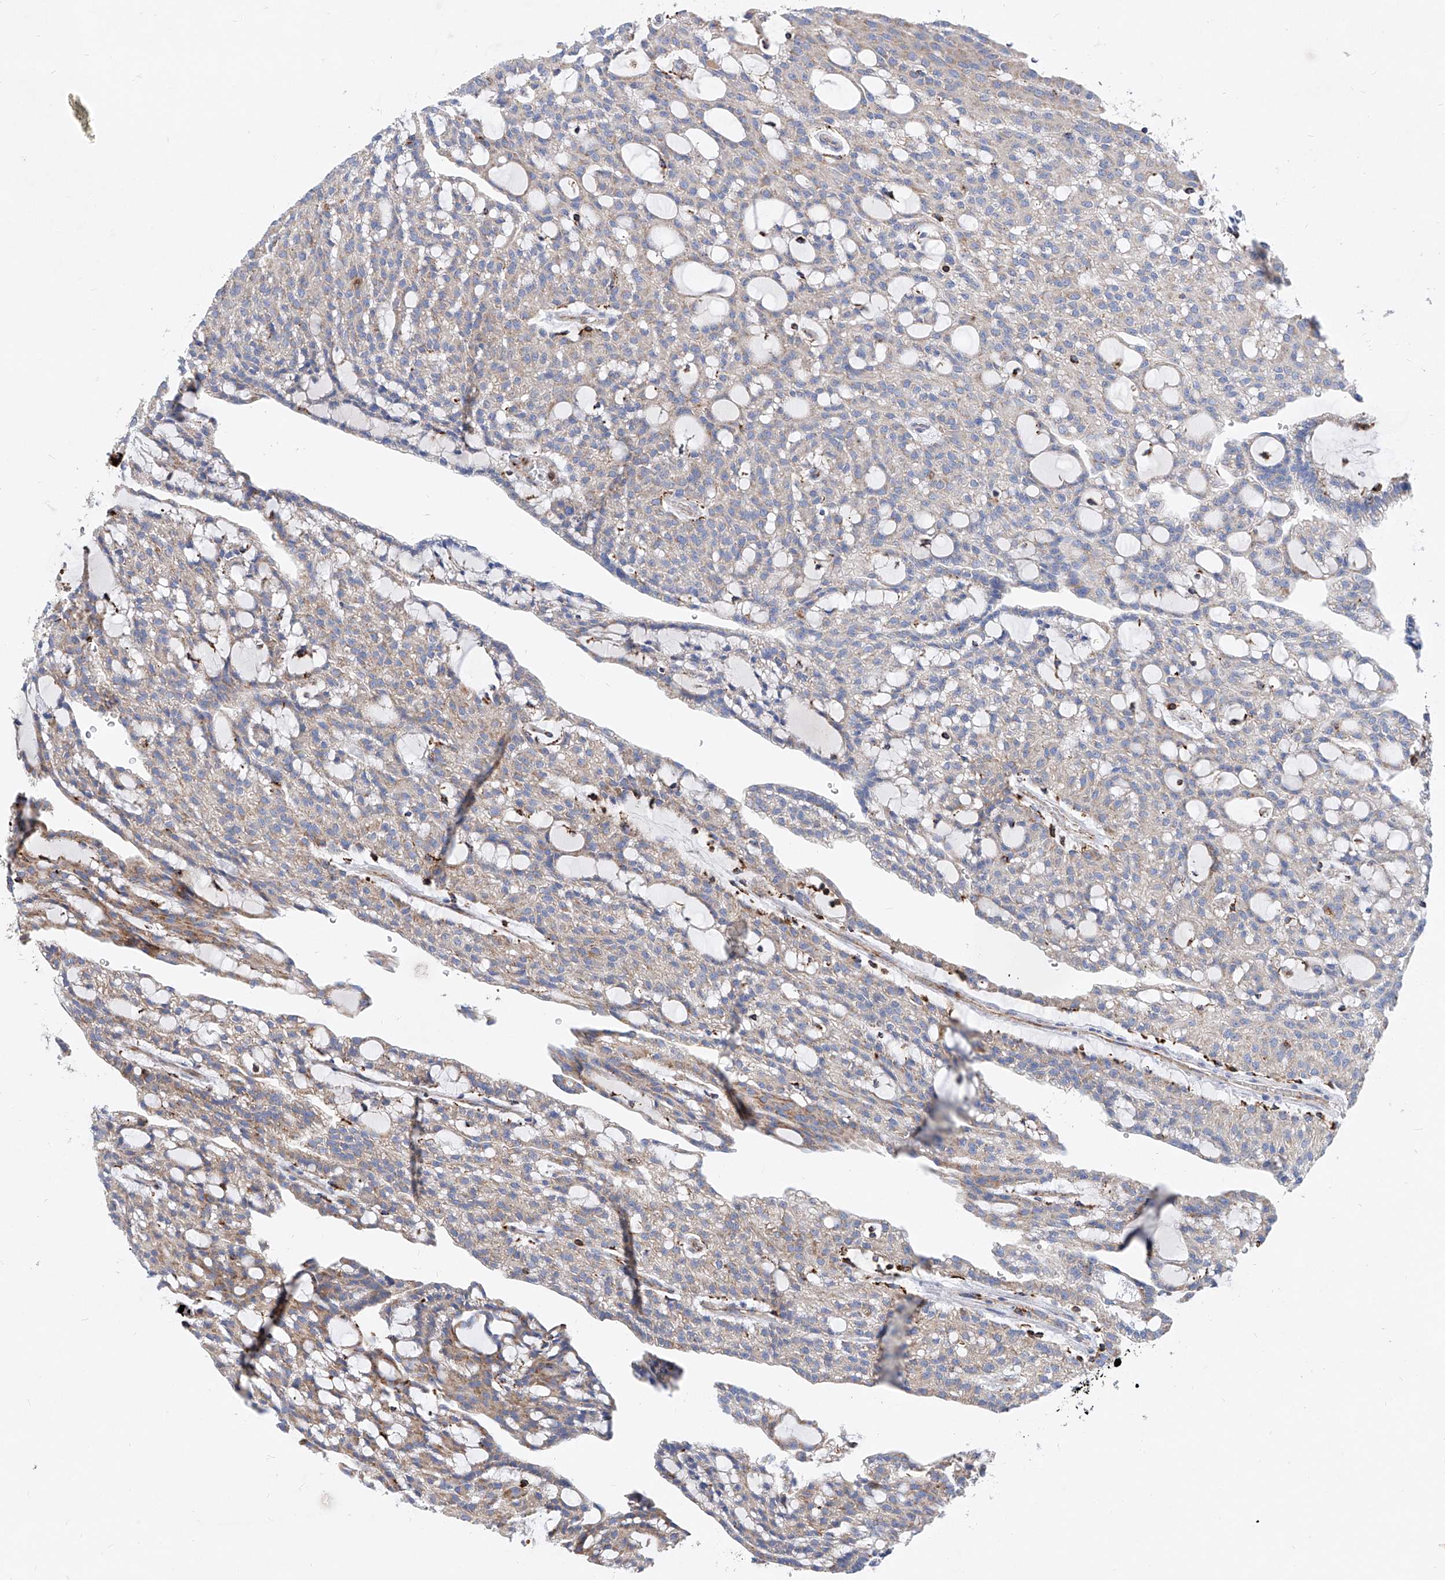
{"staining": {"intensity": "weak", "quantity": "25%-75%", "location": "cytoplasmic/membranous"}, "tissue": "renal cancer", "cell_type": "Tumor cells", "image_type": "cancer", "snomed": [{"axis": "morphology", "description": "Adenocarcinoma, NOS"}, {"axis": "topography", "description": "Kidney"}], "caption": "Renal adenocarcinoma tissue exhibits weak cytoplasmic/membranous expression in approximately 25%-75% of tumor cells, visualized by immunohistochemistry.", "gene": "CPNE5", "patient": {"sex": "male", "age": 63}}